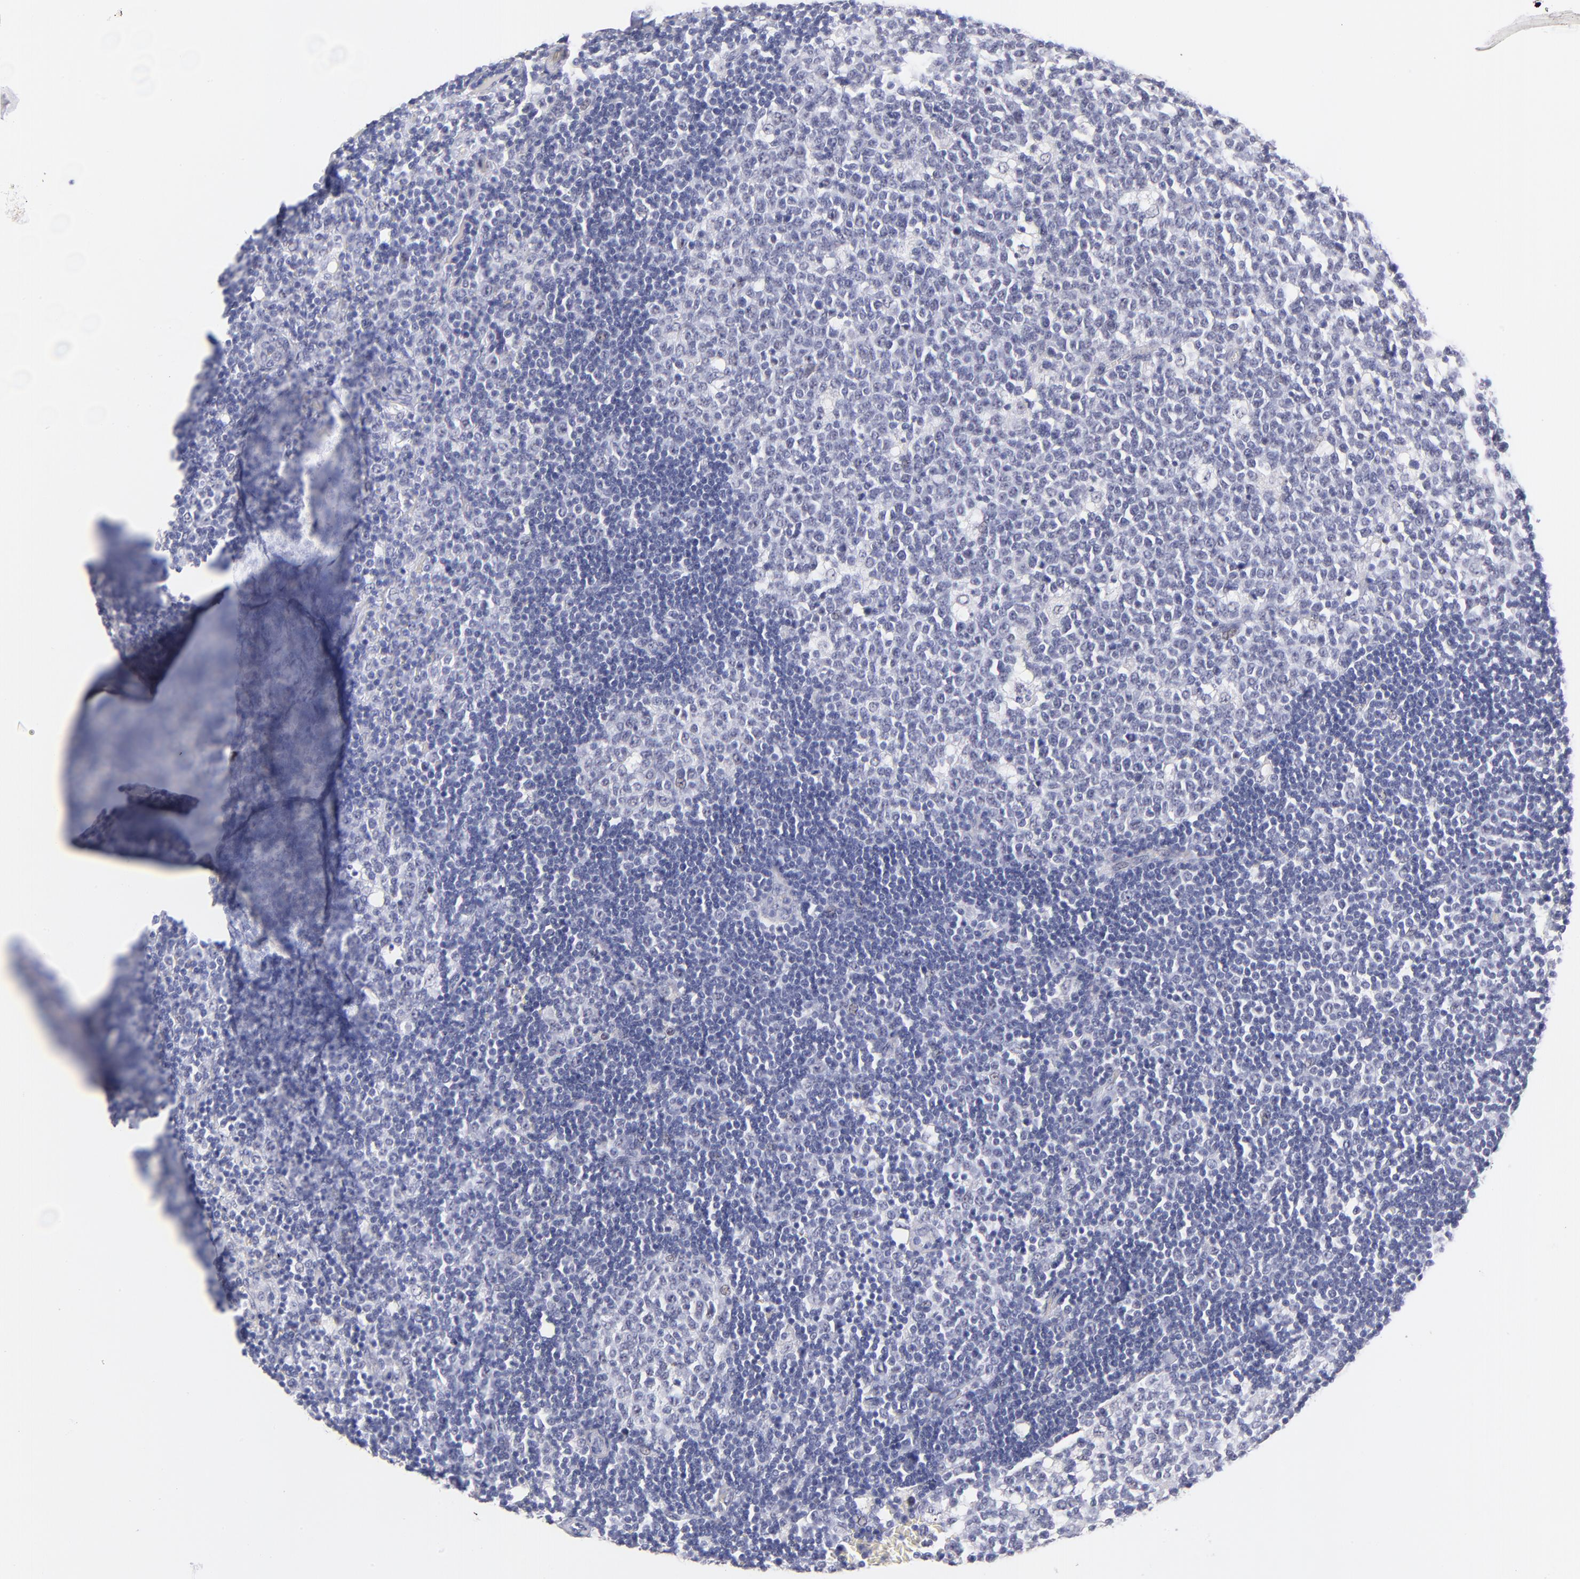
{"staining": {"intensity": "negative", "quantity": "none", "location": "none"}, "tissue": "lymph node", "cell_type": "Germinal center cells", "image_type": "normal", "snomed": [{"axis": "morphology", "description": "Normal tissue, NOS"}, {"axis": "topography", "description": "Lymph node"}, {"axis": "topography", "description": "Salivary gland"}], "caption": "This photomicrograph is of benign lymph node stained with immunohistochemistry to label a protein in brown with the nuclei are counter-stained blue. There is no expression in germinal center cells. (IHC, brightfield microscopy, high magnification).", "gene": "SNRPB", "patient": {"sex": "male", "age": 8}}